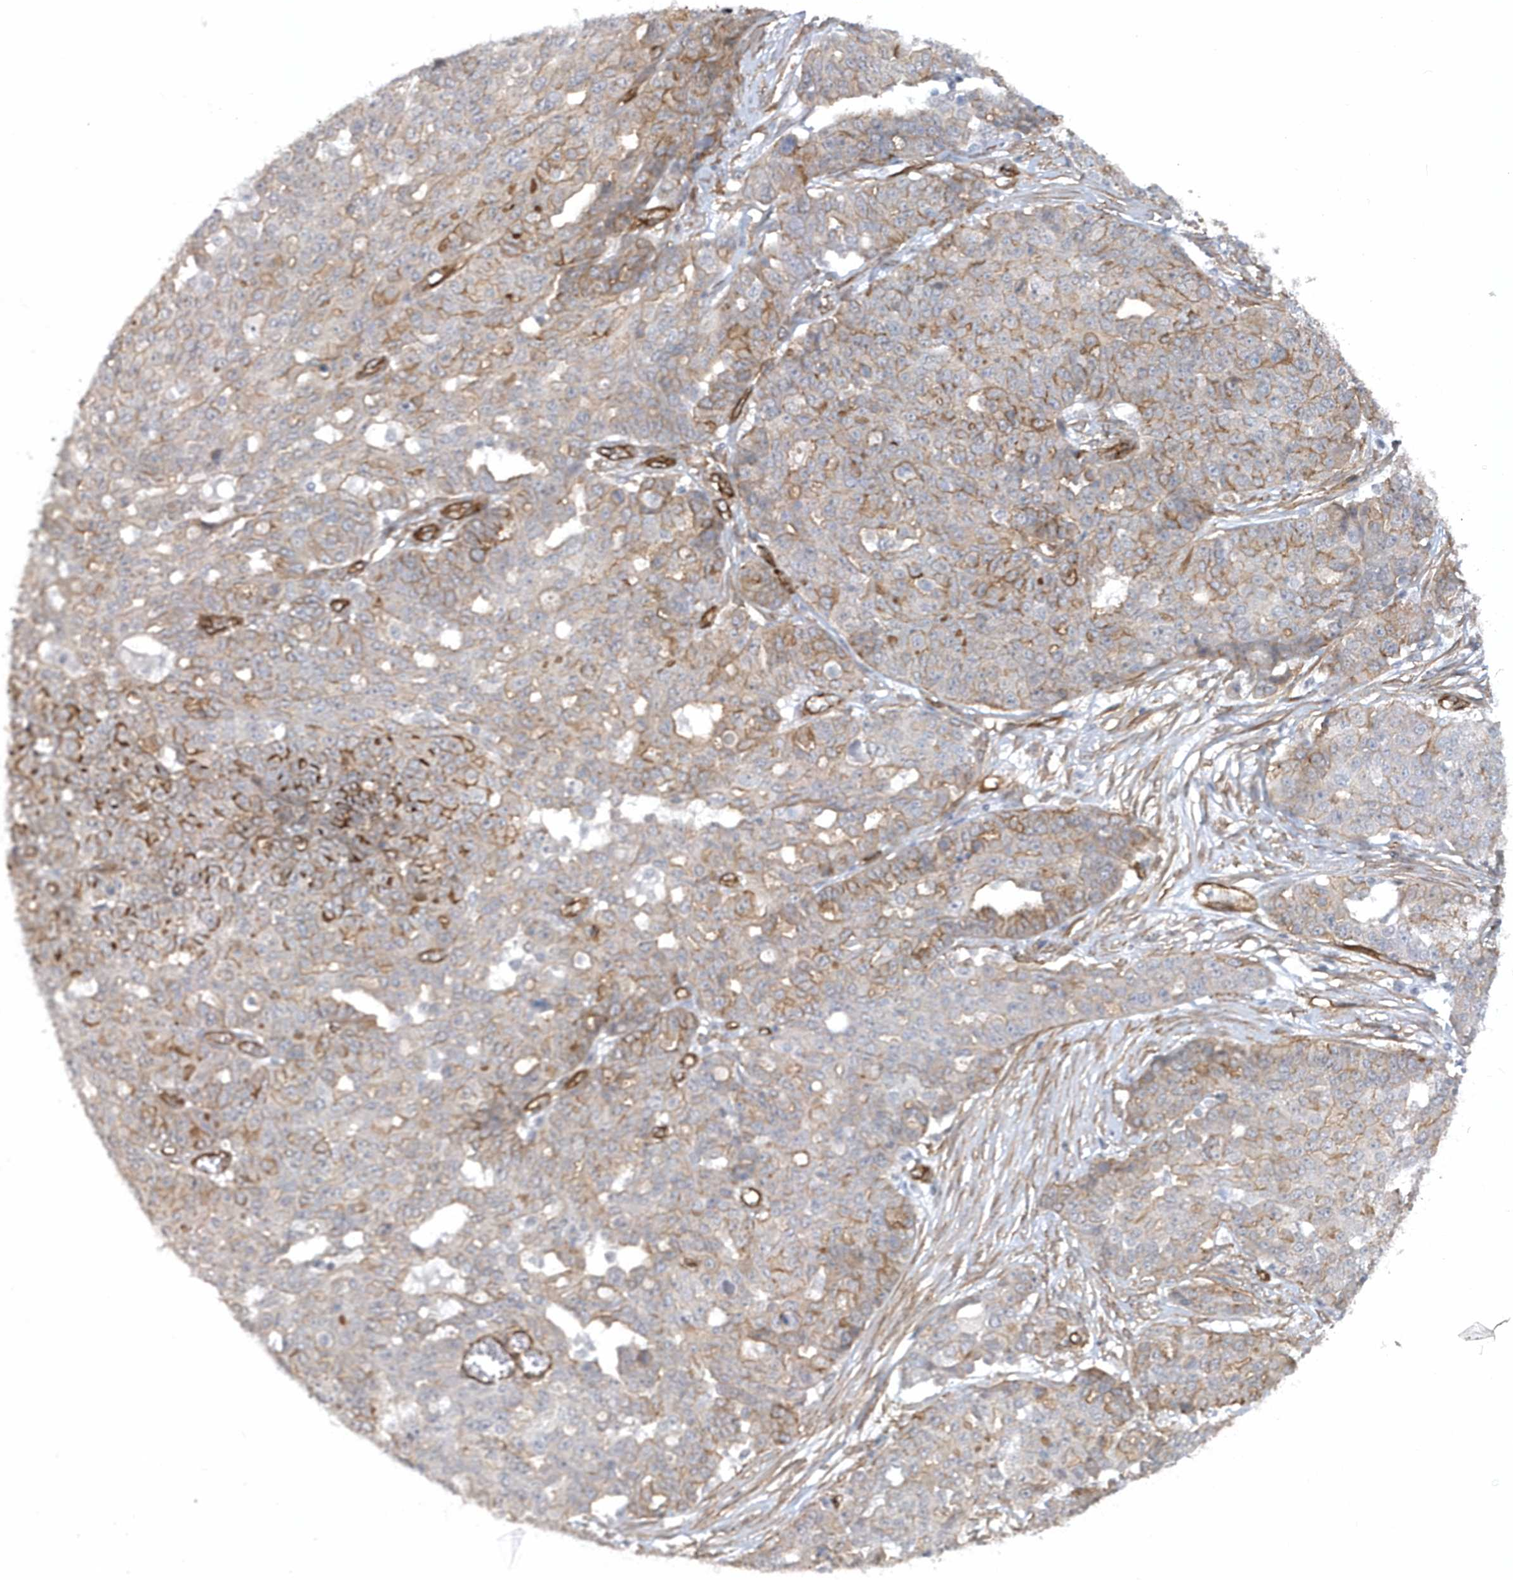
{"staining": {"intensity": "moderate", "quantity": "25%-75%", "location": "cytoplasmic/membranous"}, "tissue": "ovarian cancer", "cell_type": "Tumor cells", "image_type": "cancer", "snomed": [{"axis": "morphology", "description": "Cystadenocarcinoma, serous, NOS"}, {"axis": "topography", "description": "Soft tissue"}, {"axis": "topography", "description": "Ovary"}], "caption": "This histopathology image shows IHC staining of human ovarian cancer, with medium moderate cytoplasmic/membranous staining in about 25%-75% of tumor cells.", "gene": "RAI14", "patient": {"sex": "female", "age": 57}}